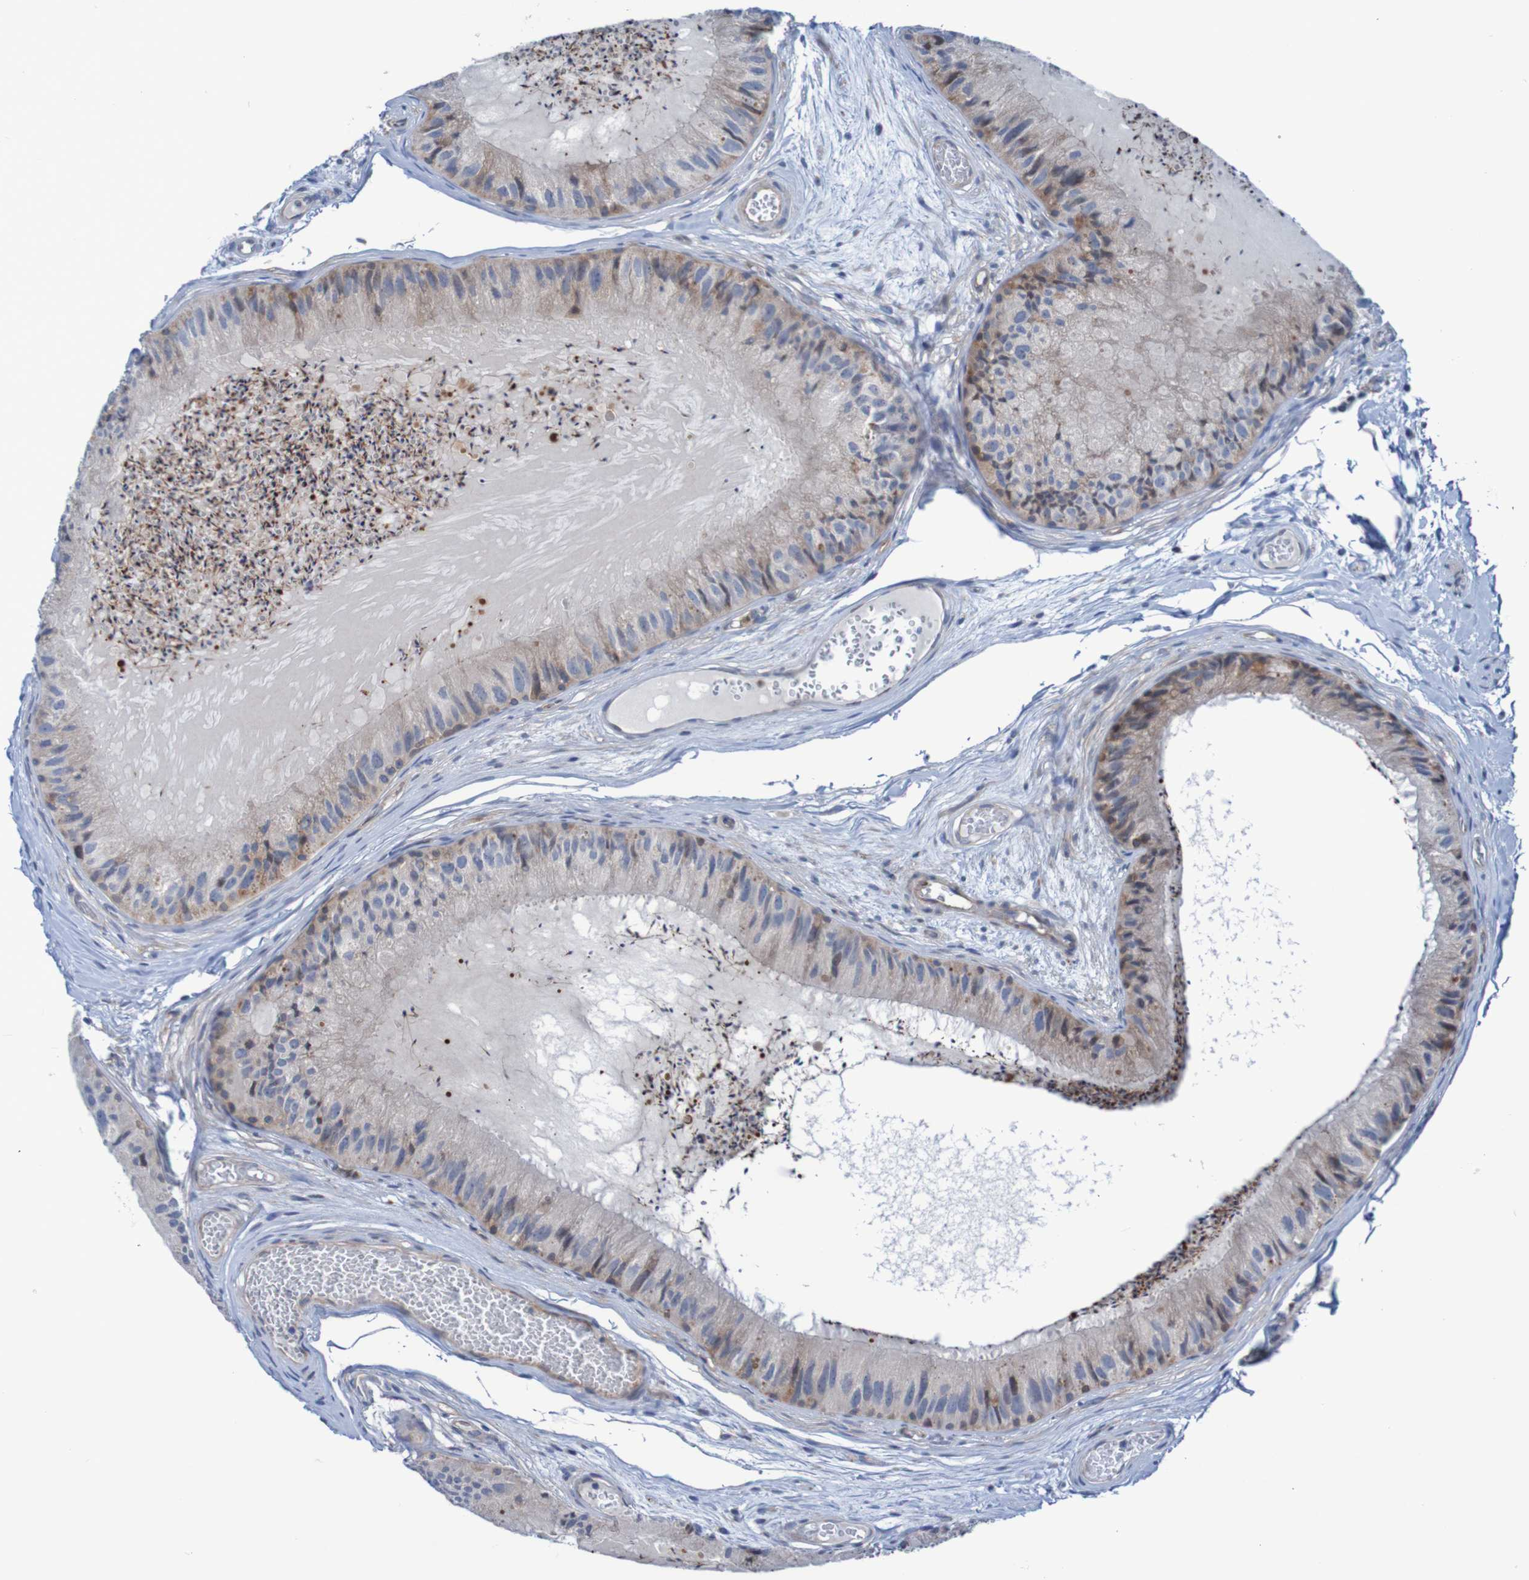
{"staining": {"intensity": "weak", "quantity": ">75%", "location": "cytoplasmic/membranous"}, "tissue": "epididymis", "cell_type": "Glandular cells", "image_type": "normal", "snomed": [{"axis": "morphology", "description": "Normal tissue, NOS"}, {"axis": "topography", "description": "Epididymis"}], "caption": "Protein staining of unremarkable epididymis reveals weak cytoplasmic/membranous staining in about >75% of glandular cells.", "gene": "ANGPT4", "patient": {"sex": "male", "age": 31}}